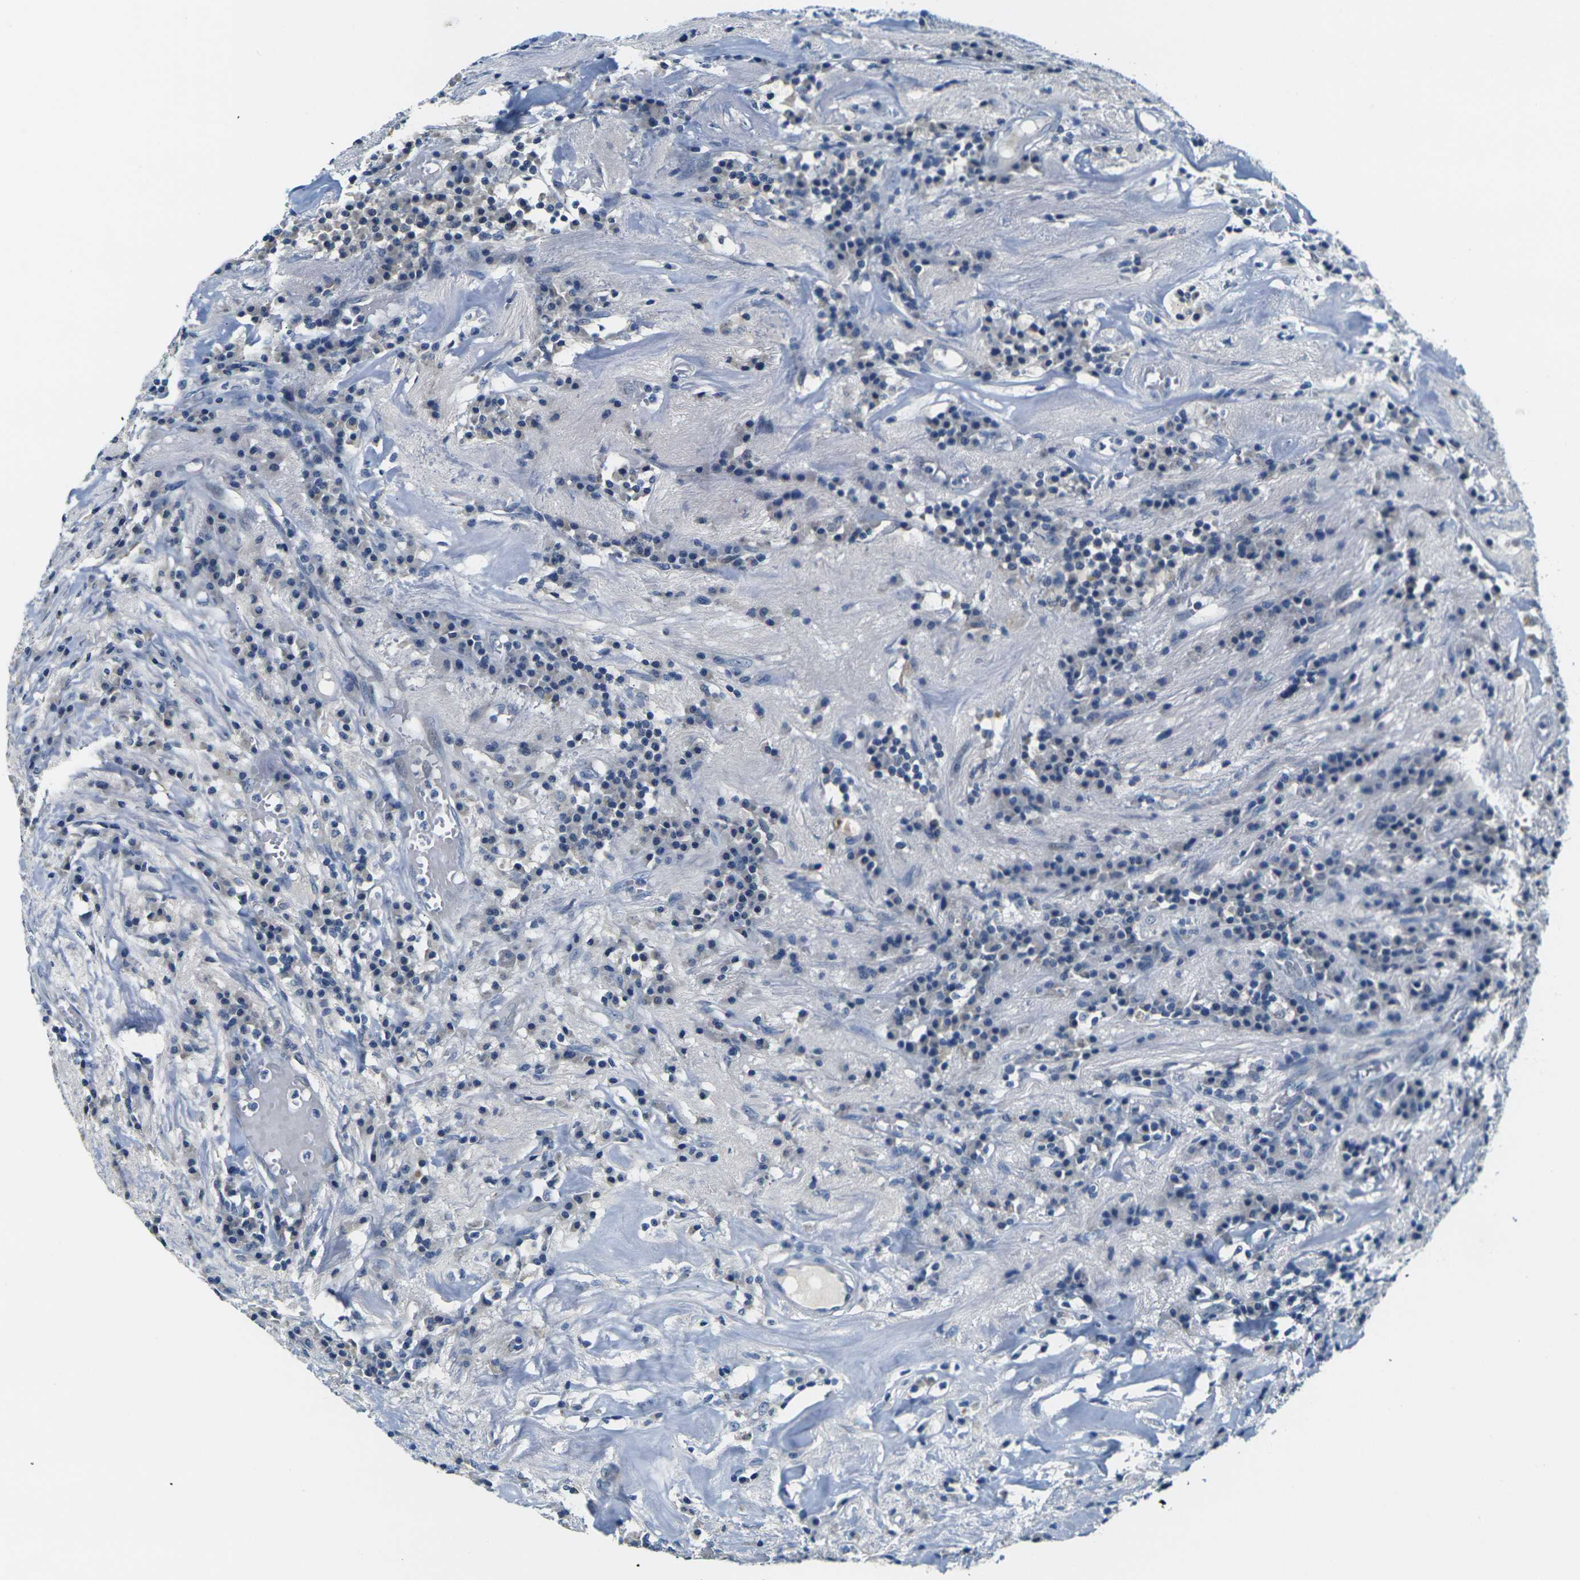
{"staining": {"intensity": "negative", "quantity": "none", "location": "none"}, "tissue": "head and neck cancer", "cell_type": "Tumor cells", "image_type": "cancer", "snomed": [{"axis": "morphology", "description": "Adenocarcinoma, NOS"}, {"axis": "topography", "description": "Salivary gland"}, {"axis": "topography", "description": "Head-Neck"}], "caption": "Immunohistochemistry (IHC) micrograph of head and neck cancer (adenocarcinoma) stained for a protein (brown), which shows no expression in tumor cells.", "gene": "SHISAL2B", "patient": {"sex": "female", "age": 65}}